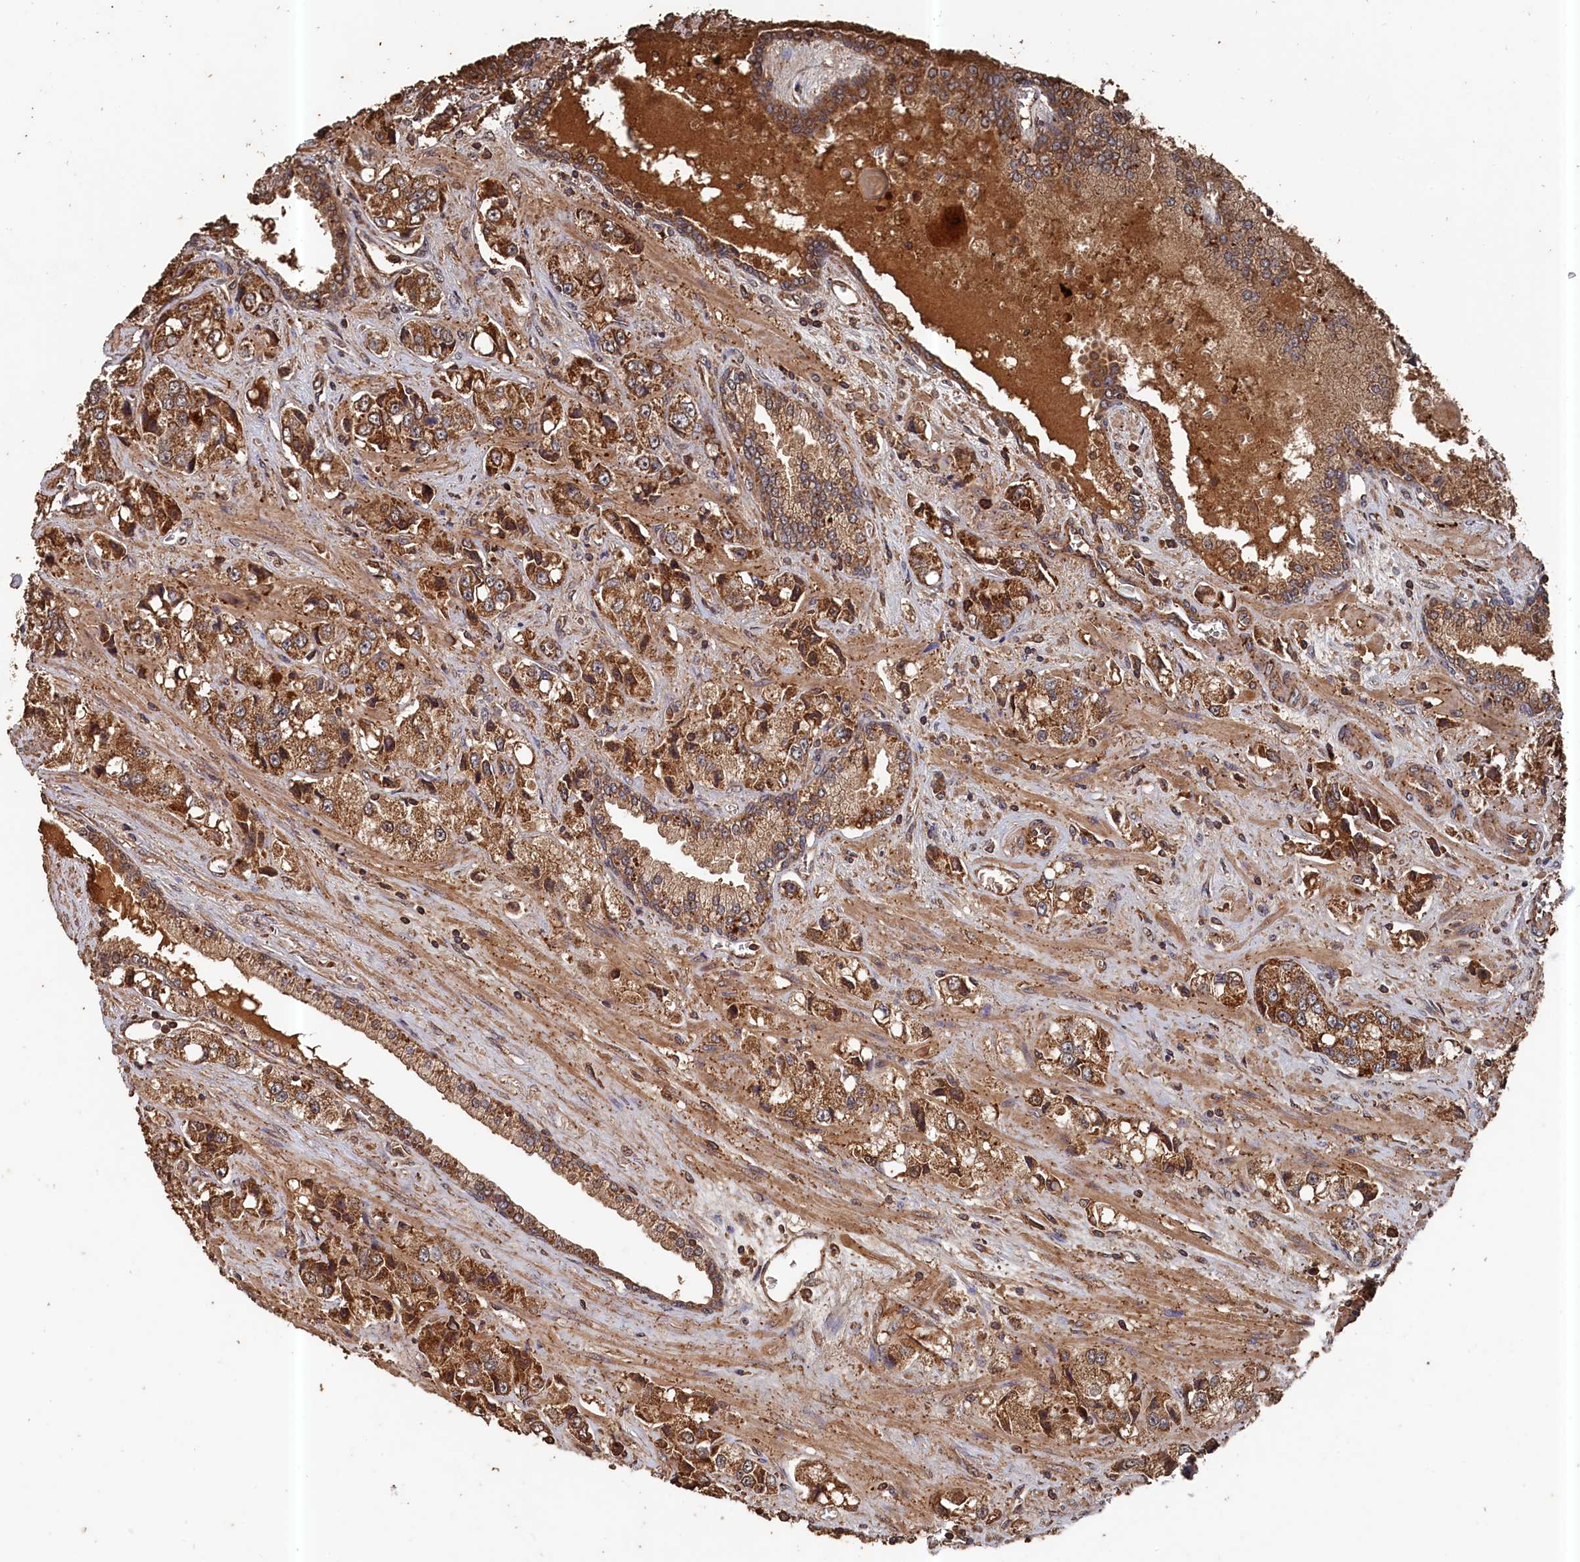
{"staining": {"intensity": "moderate", "quantity": ">75%", "location": "cytoplasmic/membranous"}, "tissue": "prostate cancer", "cell_type": "Tumor cells", "image_type": "cancer", "snomed": [{"axis": "morphology", "description": "Adenocarcinoma, High grade"}, {"axis": "topography", "description": "Prostate"}], "caption": "Prostate cancer (high-grade adenocarcinoma) stained with DAB (3,3'-diaminobenzidine) IHC shows medium levels of moderate cytoplasmic/membranous expression in about >75% of tumor cells.", "gene": "SNX33", "patient": {"sex": "male", "age": 74}}